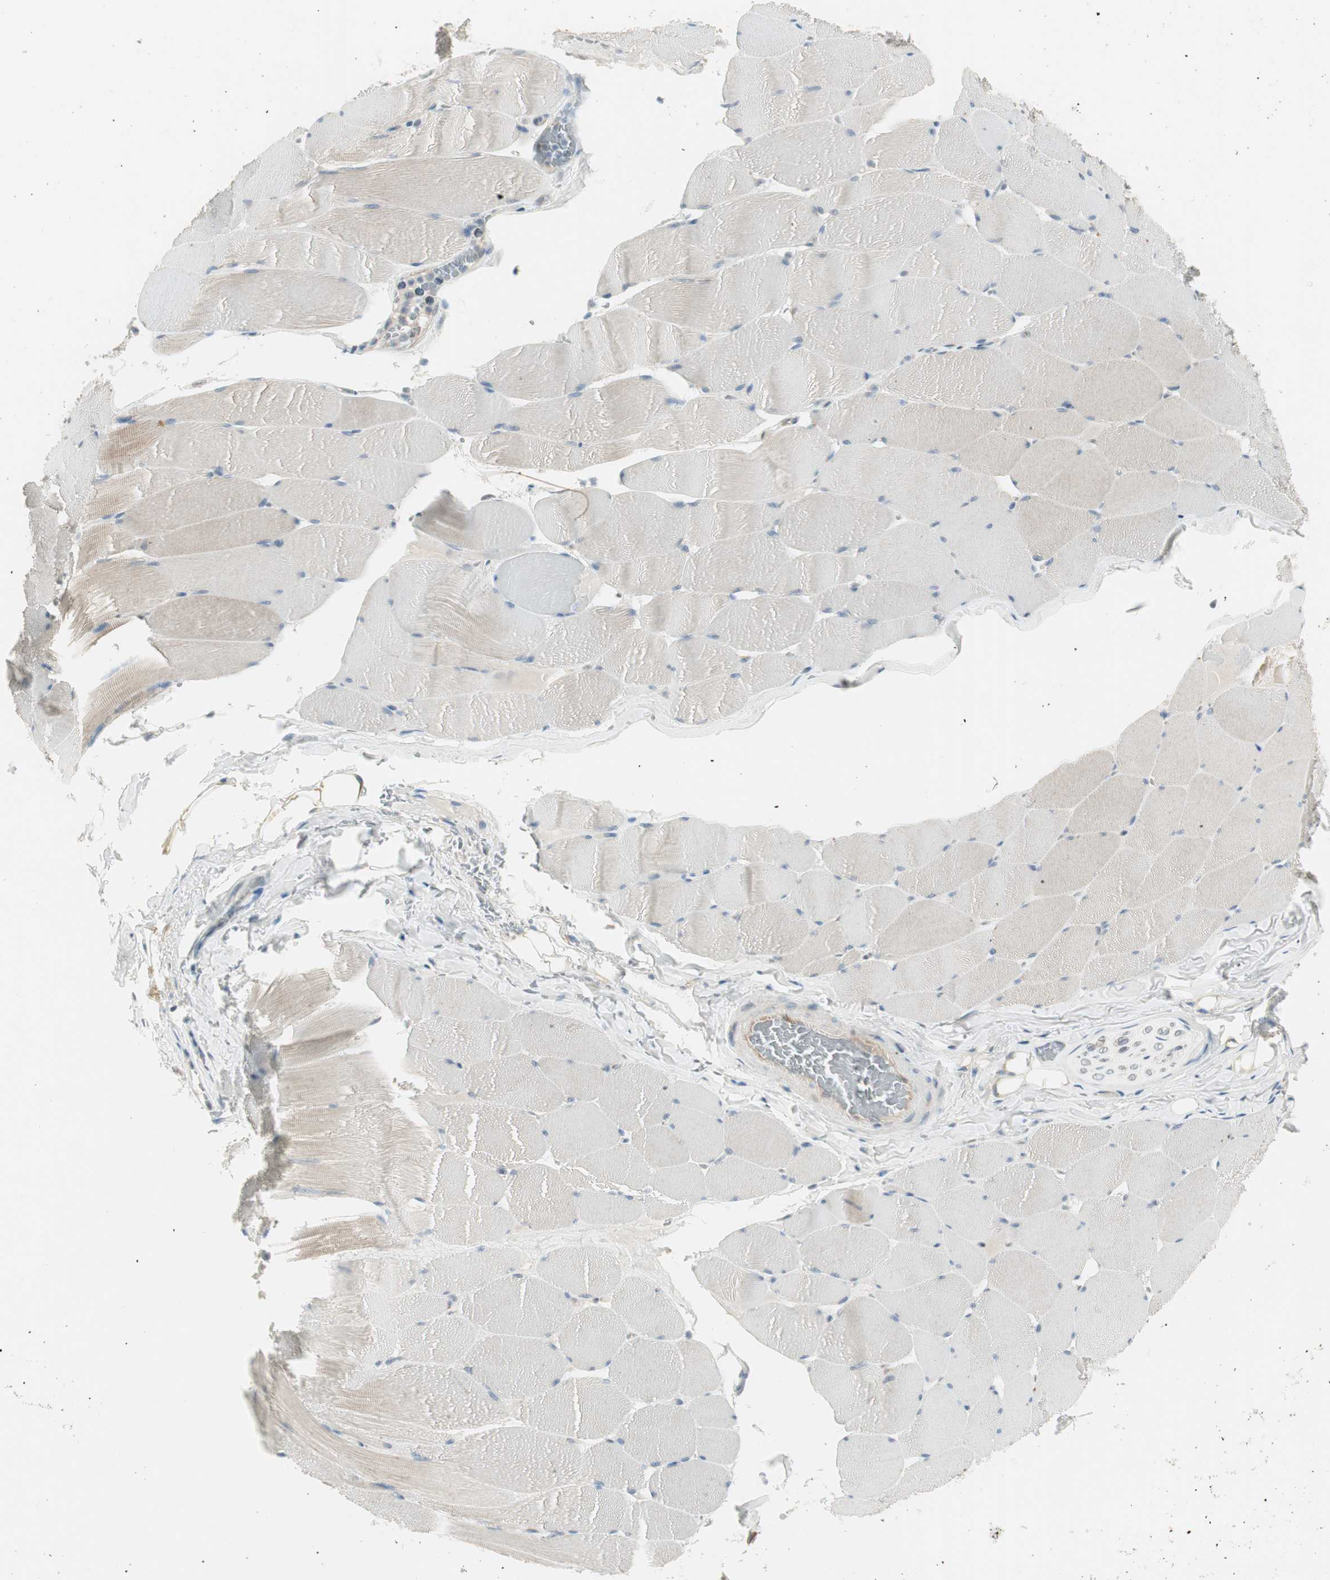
{"staining": {"intensity": "weak", "quantity": "25%-75%", "location": "cytoplasmic/membranous"}, "tissue": "skeletal muscle", "cell_type": "Myocytes", "image_type": "normal", "snomed": [{"axis": "morphology", "description": "Normal tissue, NOS"}, {"axis": "topography", "description": "Skeletal muscle"}], "caption": "Immunohistochemistry of unremarkable skeletal muscle displays low levels of weak cytoplasmic/membranous expression in about 25%-75% of myocytes. The protein of interest is shown in brown color, while the nuclei are stained blue.", "gene": "STON1", "patient": {"sex": "male", "age": 62}}